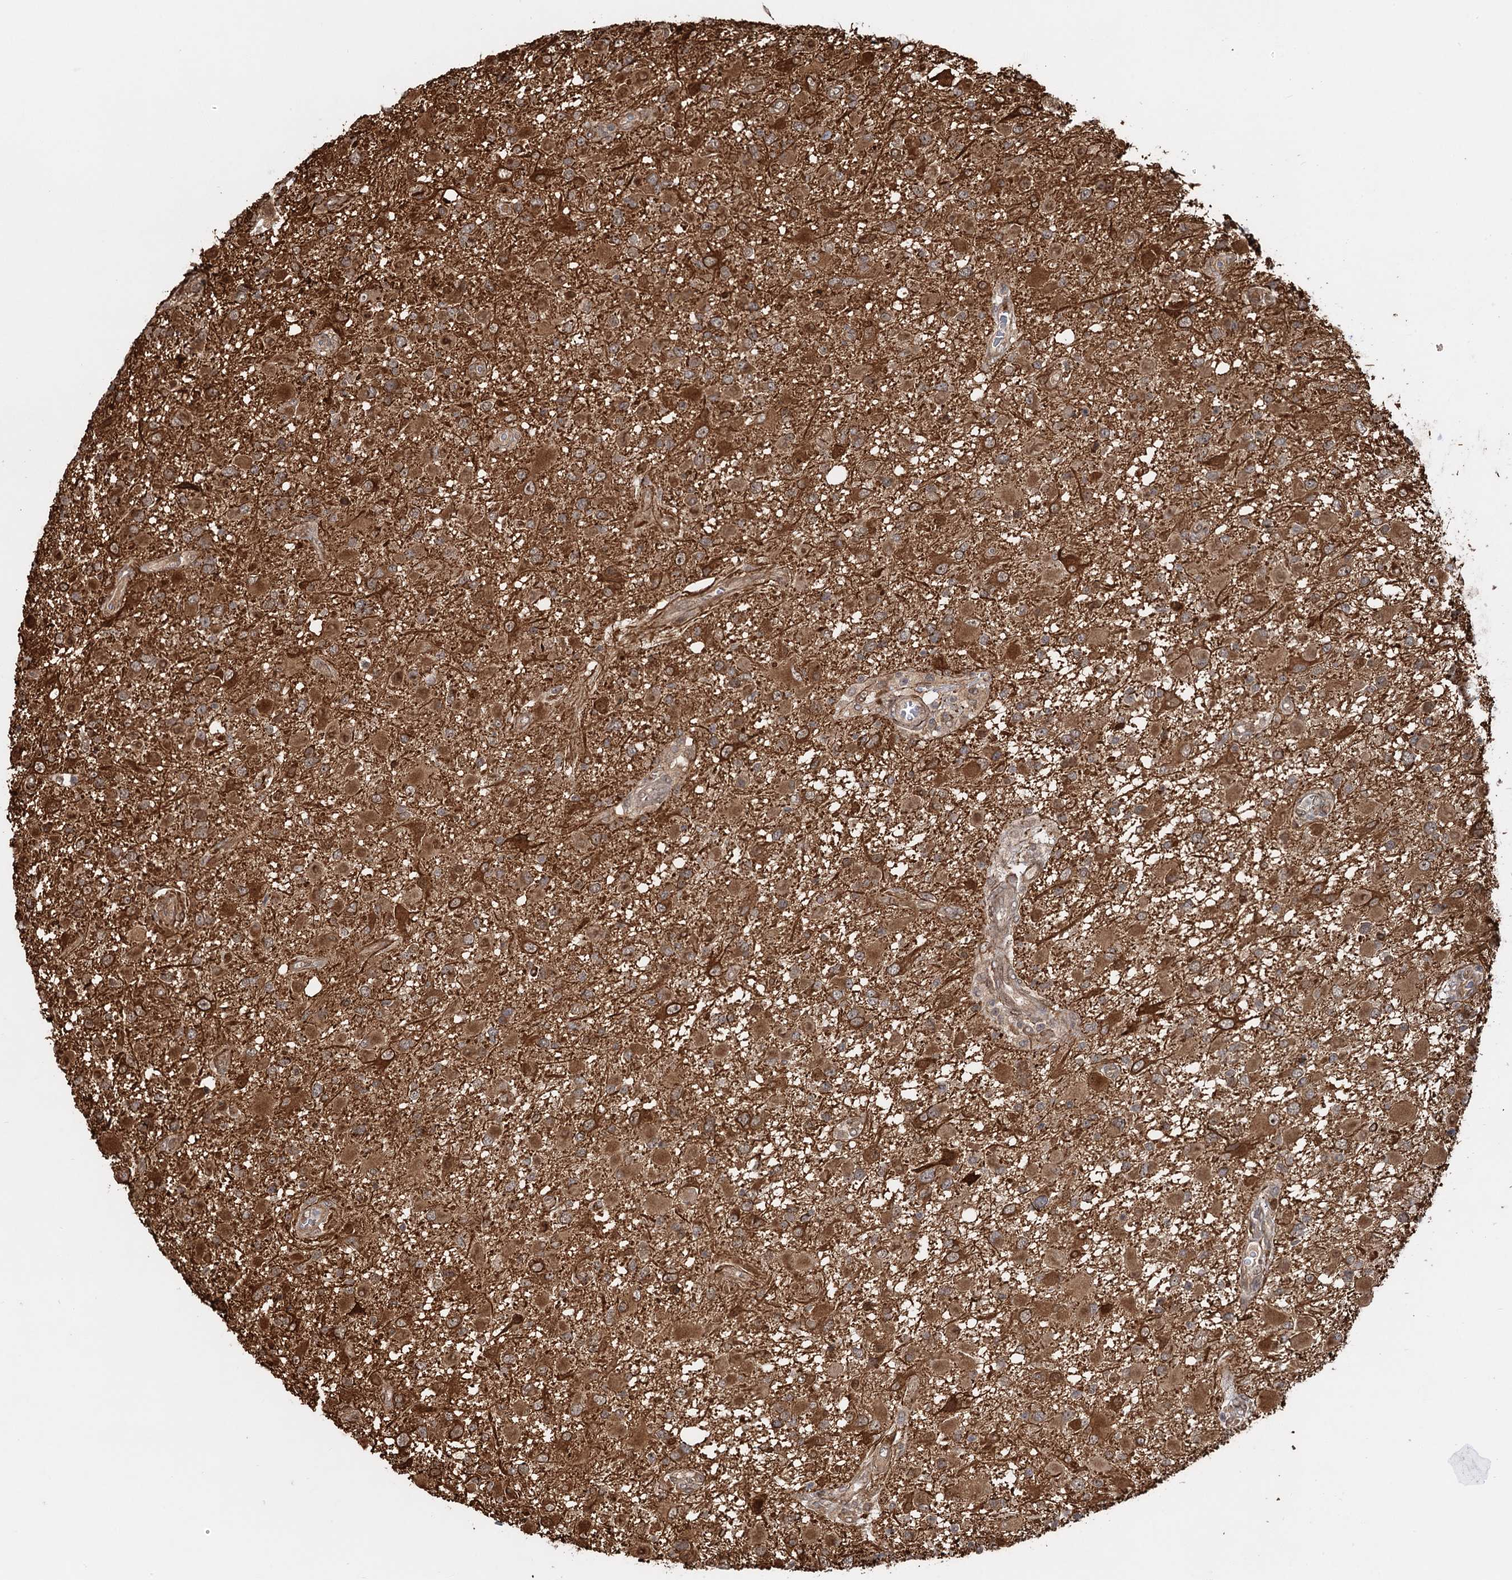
{"staining": {"intensity": "strong", "quantity": ">75%", "location": "cytoplasmic/membranous,nuclear"}, "tissue": "glioma", "cell_type": "Tumor cells", "image_type": "cancer", "snomed": [{"axis": "morphology", "description": "Glioma, malignant, High grade"}, {"axis": "topography", "description": "Brain"}], "caption": "Immunohistochemical staining of human malignant glioma (high-grade) reveals high levels of strong cytoplasmic/membranous and nuclear positivity in approximately >75% of tumor cells.", "gene": "SNRNP25", "patient": {"sex": "male", "age": 53}}